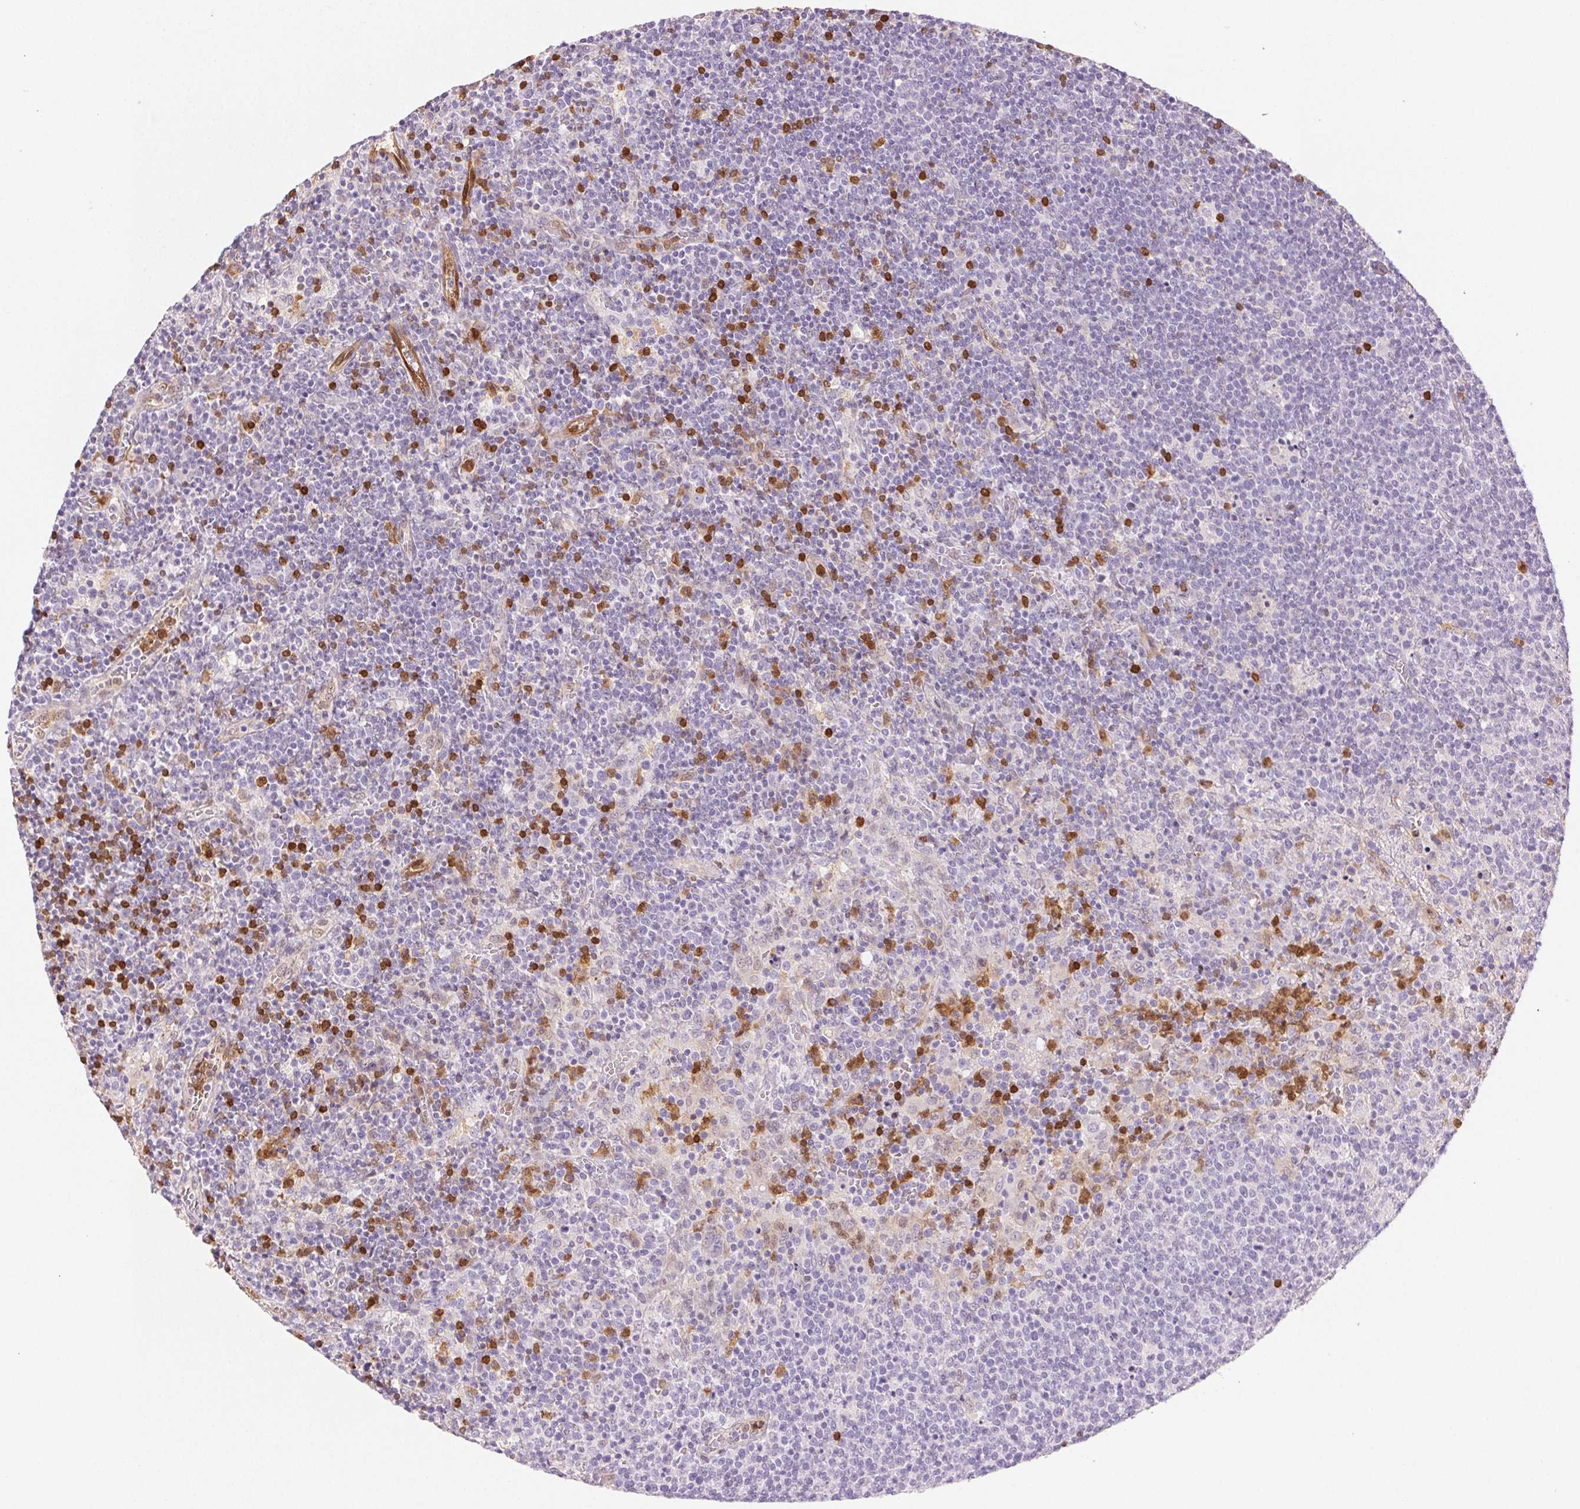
{"staining": {"intensity": "negative", "quantity": "none", "location": "none"}, "tissue": "lymphoma", "cell_type": "Tumor cells", "image_type": "cancer", "snomed": [{"axis": "morphology", "description": "Malignant lymphoma, non-Hodgkin's type, High grade"}, {"axis": "topography", "description": "Lymph node"}], "caption": "Tumor cells show no significant expression in lymphoma.", "gene": "TMEM45A", "patient": {"sex": "male", "age": 61}}